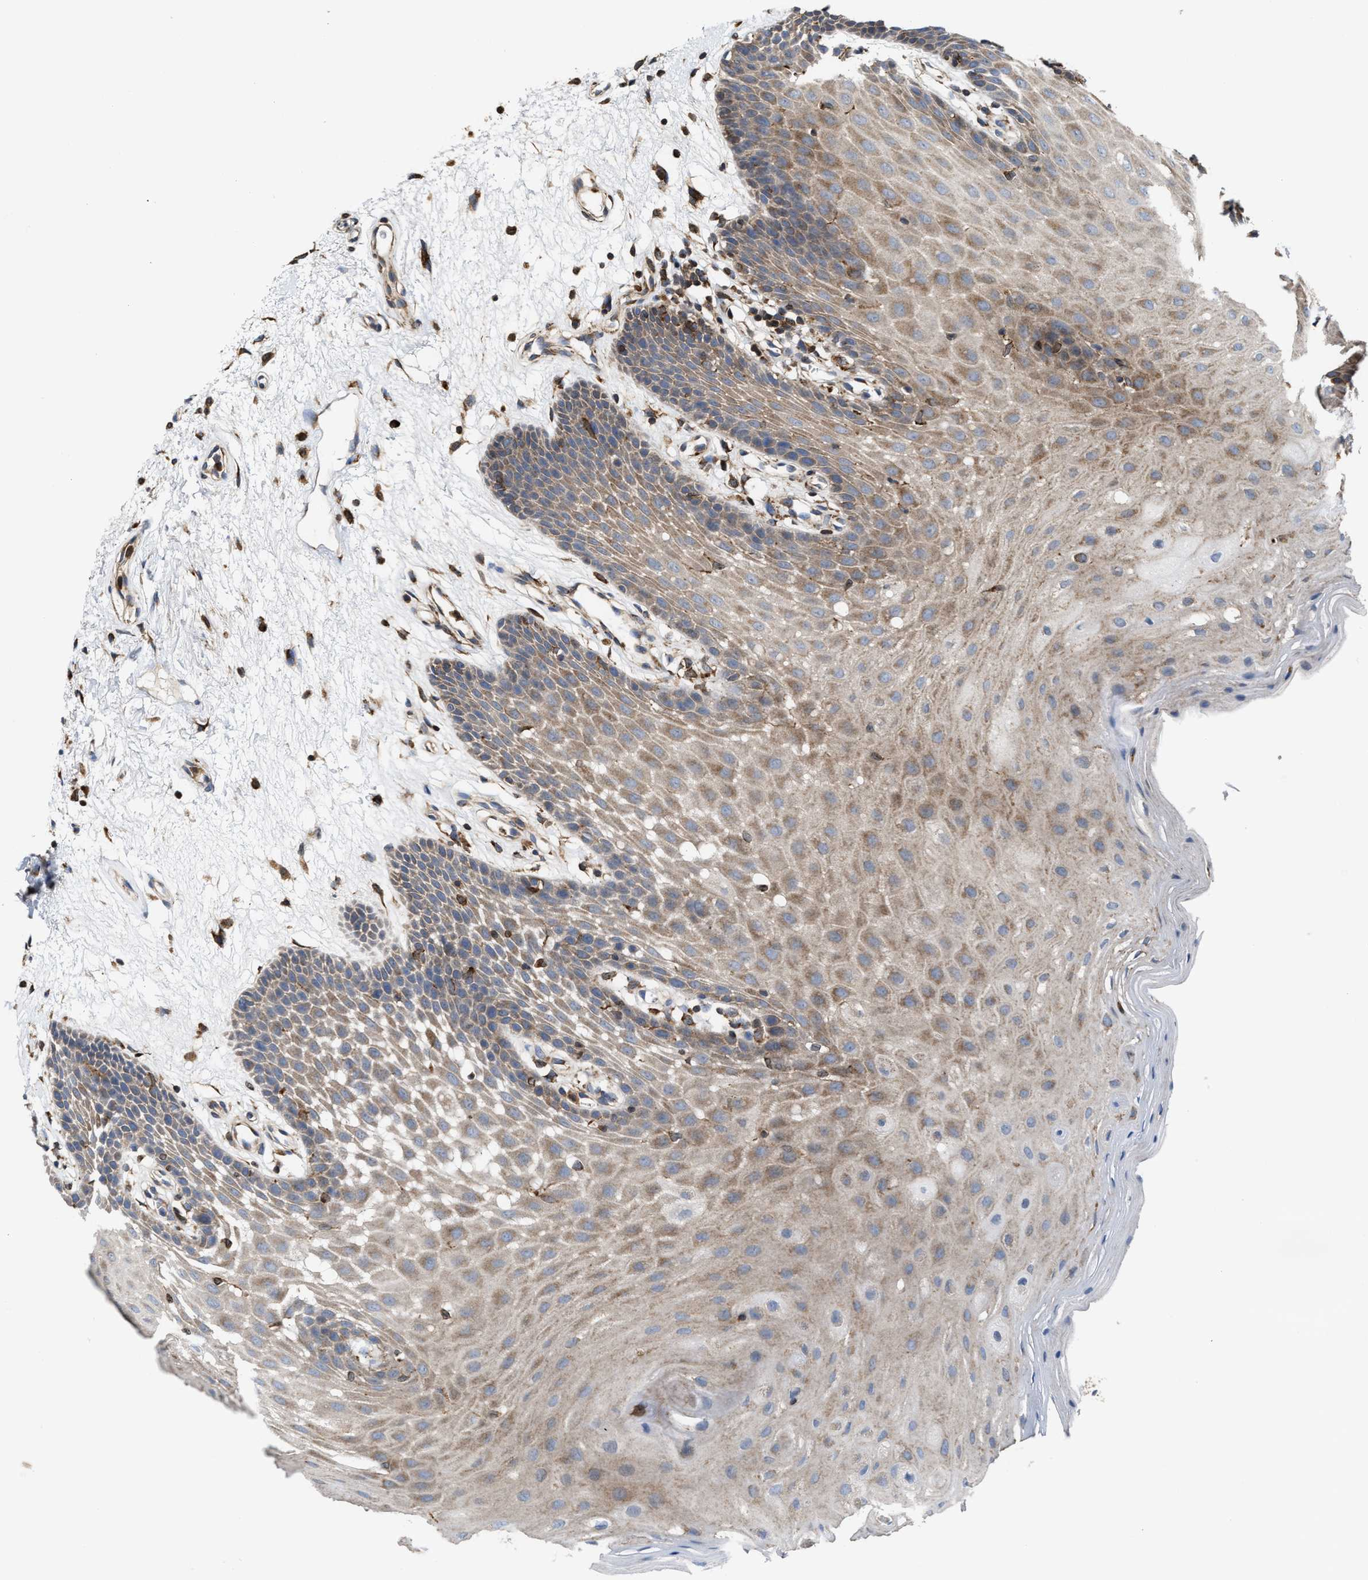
{"staining": {"intensity": "weak", "quantity": "25%-75%", "location": "cytoplasmic/membranous"}, "tissue": "oral mucosa", "cell_type": "Squamous epithelial cells", "image_type": "normal", "snomed": [{"axis": "morphology", "description": "Normal tissue, NOS"}, {"axis": "morphology", "description": "Squamous cell carcinoma, NOS"}, {"axis": "topography", "description": "Oral tissue"}, {"axis": "topography", "description": "Head-Neck"}], "caption": "Brown immunohistochemical staining in unremarkable human oral mucosa reveals weak cytoplasmic/membranous expression in about 25%-75% of squamous epithelial cells. (brown staining indicates protein expression, while blue staining denotes nuclei).", "gene": "FGD3", "patient": {"sex": "male", "age": 71}}